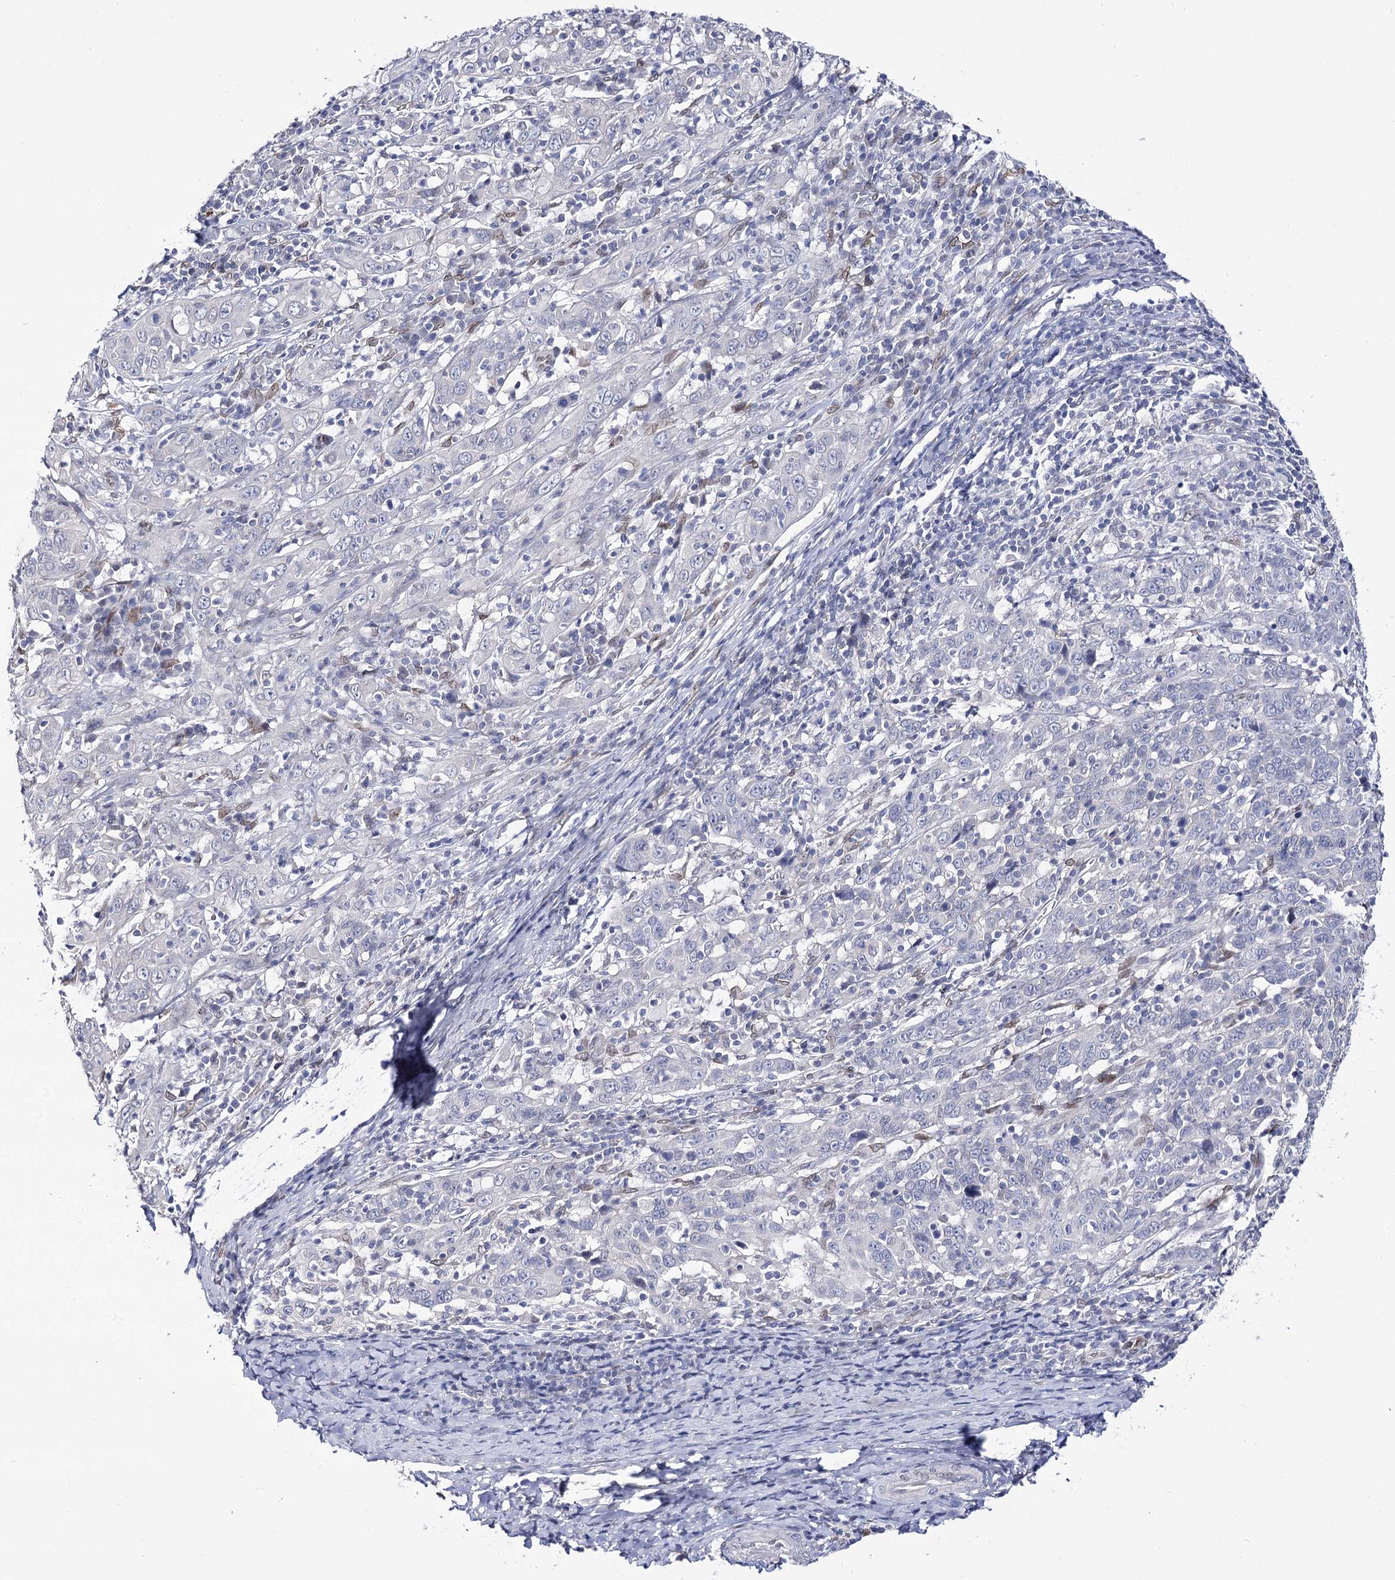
{"staining": {"intensity": "negative", "quantity": "none", "location": "none"}, "tissue": "cervical cancer", "cell_type": "Tumor cells", "image_type": "cancer", "snomed": [{"axis": "morphology", "description": "Squamous cell carcinoma, NOS"}, {"axis": "topography", "description": "Cervix"}], "caption": "An immunohistochemistry image of cervical cancer (squamous cell carcinoma) is shown. There is no staining in tumor cells of cervical cancer (squamous cell carcinoma).", "gene": "TMEM201", "patient": {"sex": "female", "age": 46}}